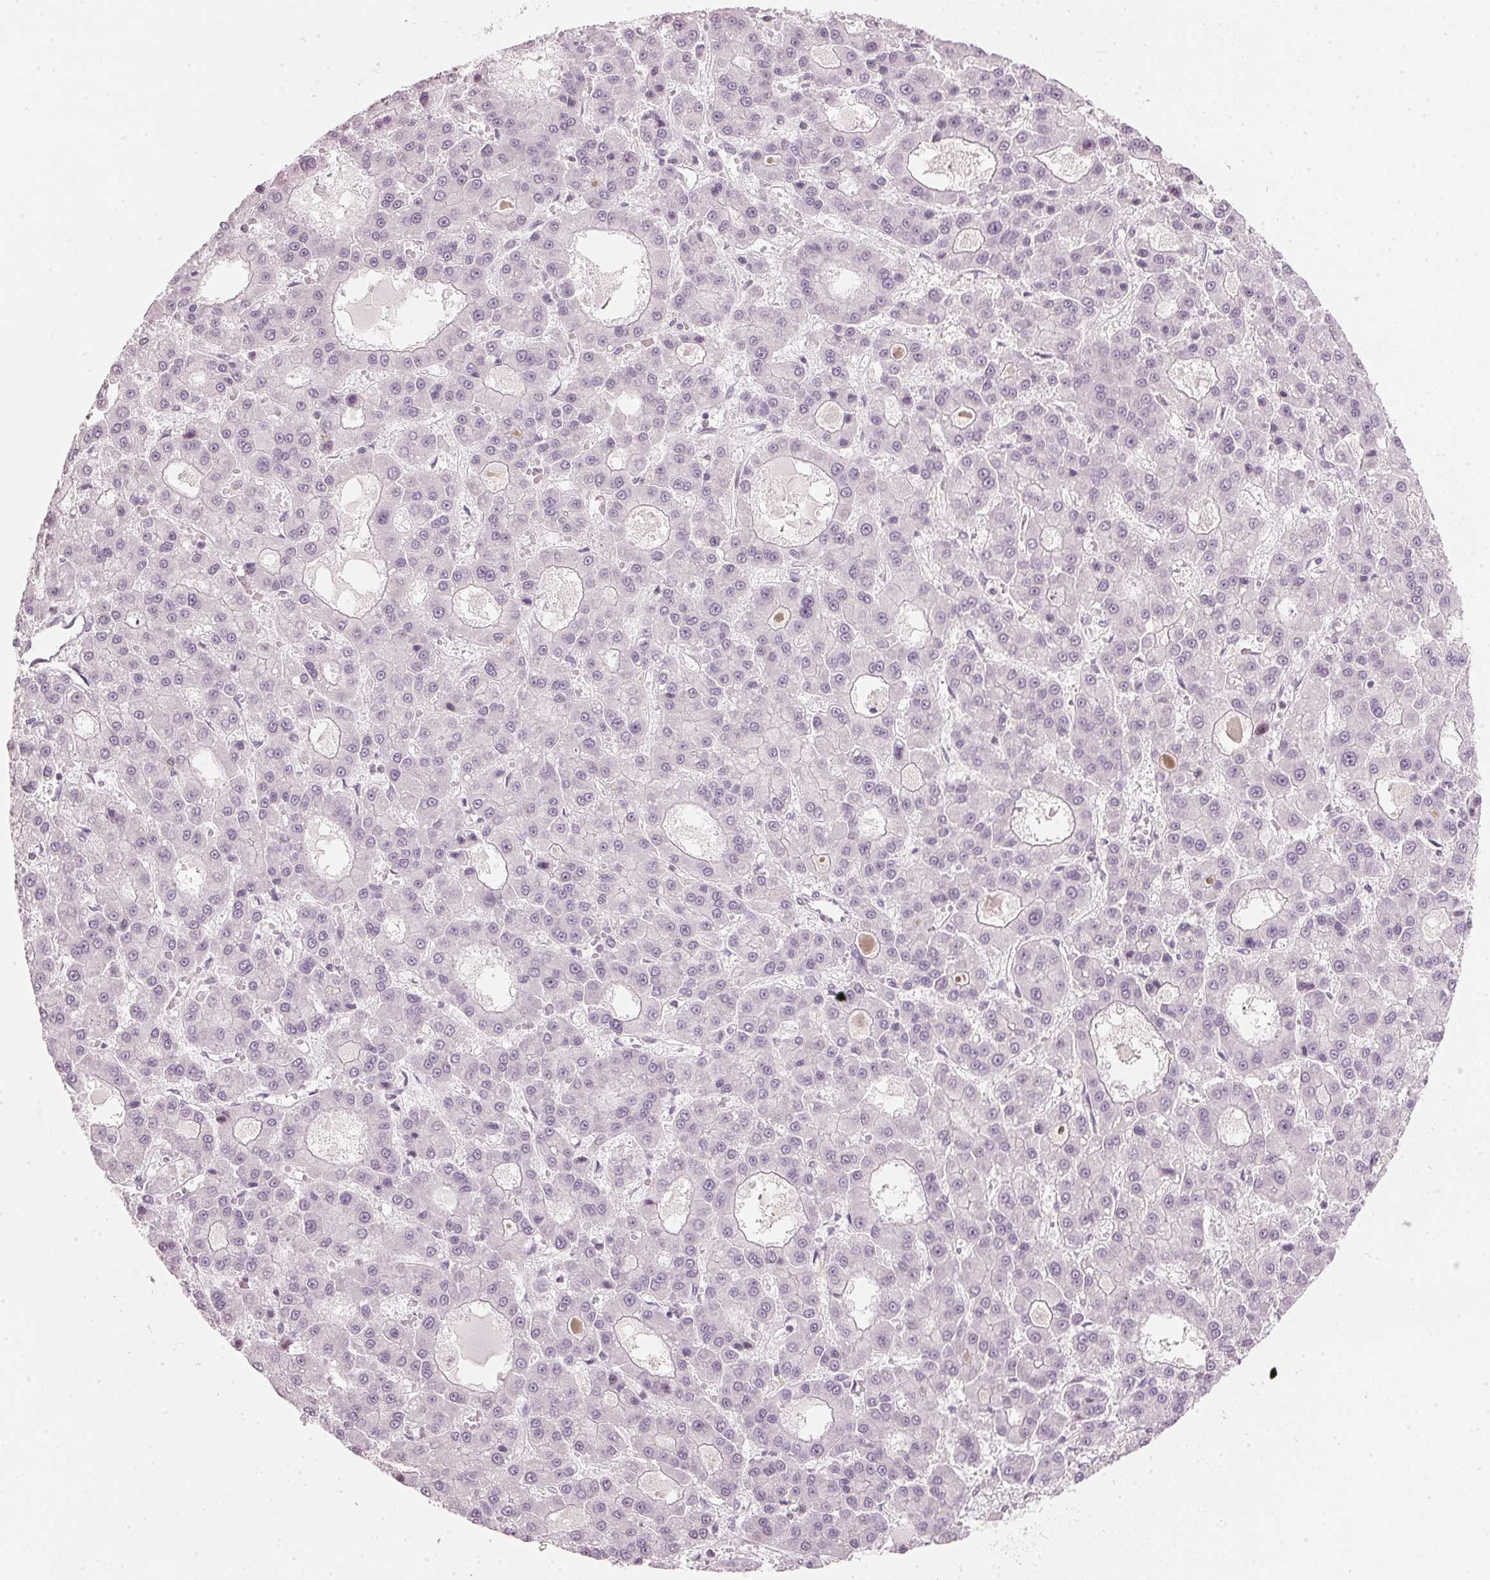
{"staining": {"intensity": "negative", "quantity": "none", "location": "none"}, "tissue": "liver cancer", "cell_type": "Tumor cells", "image_type": "cancer", "snomed": [{"axis": "morphology", "description": "Carcinoma, Hepatocellular, NOS"}, {"axis": "topography", "description": "Liver"}], "caption": "Immunohistochemical staining of liver cancer reveals no significant positivity in tumor cells.", "gene": "SFRP4", "patient": {"sex": "male", "age": 70}}